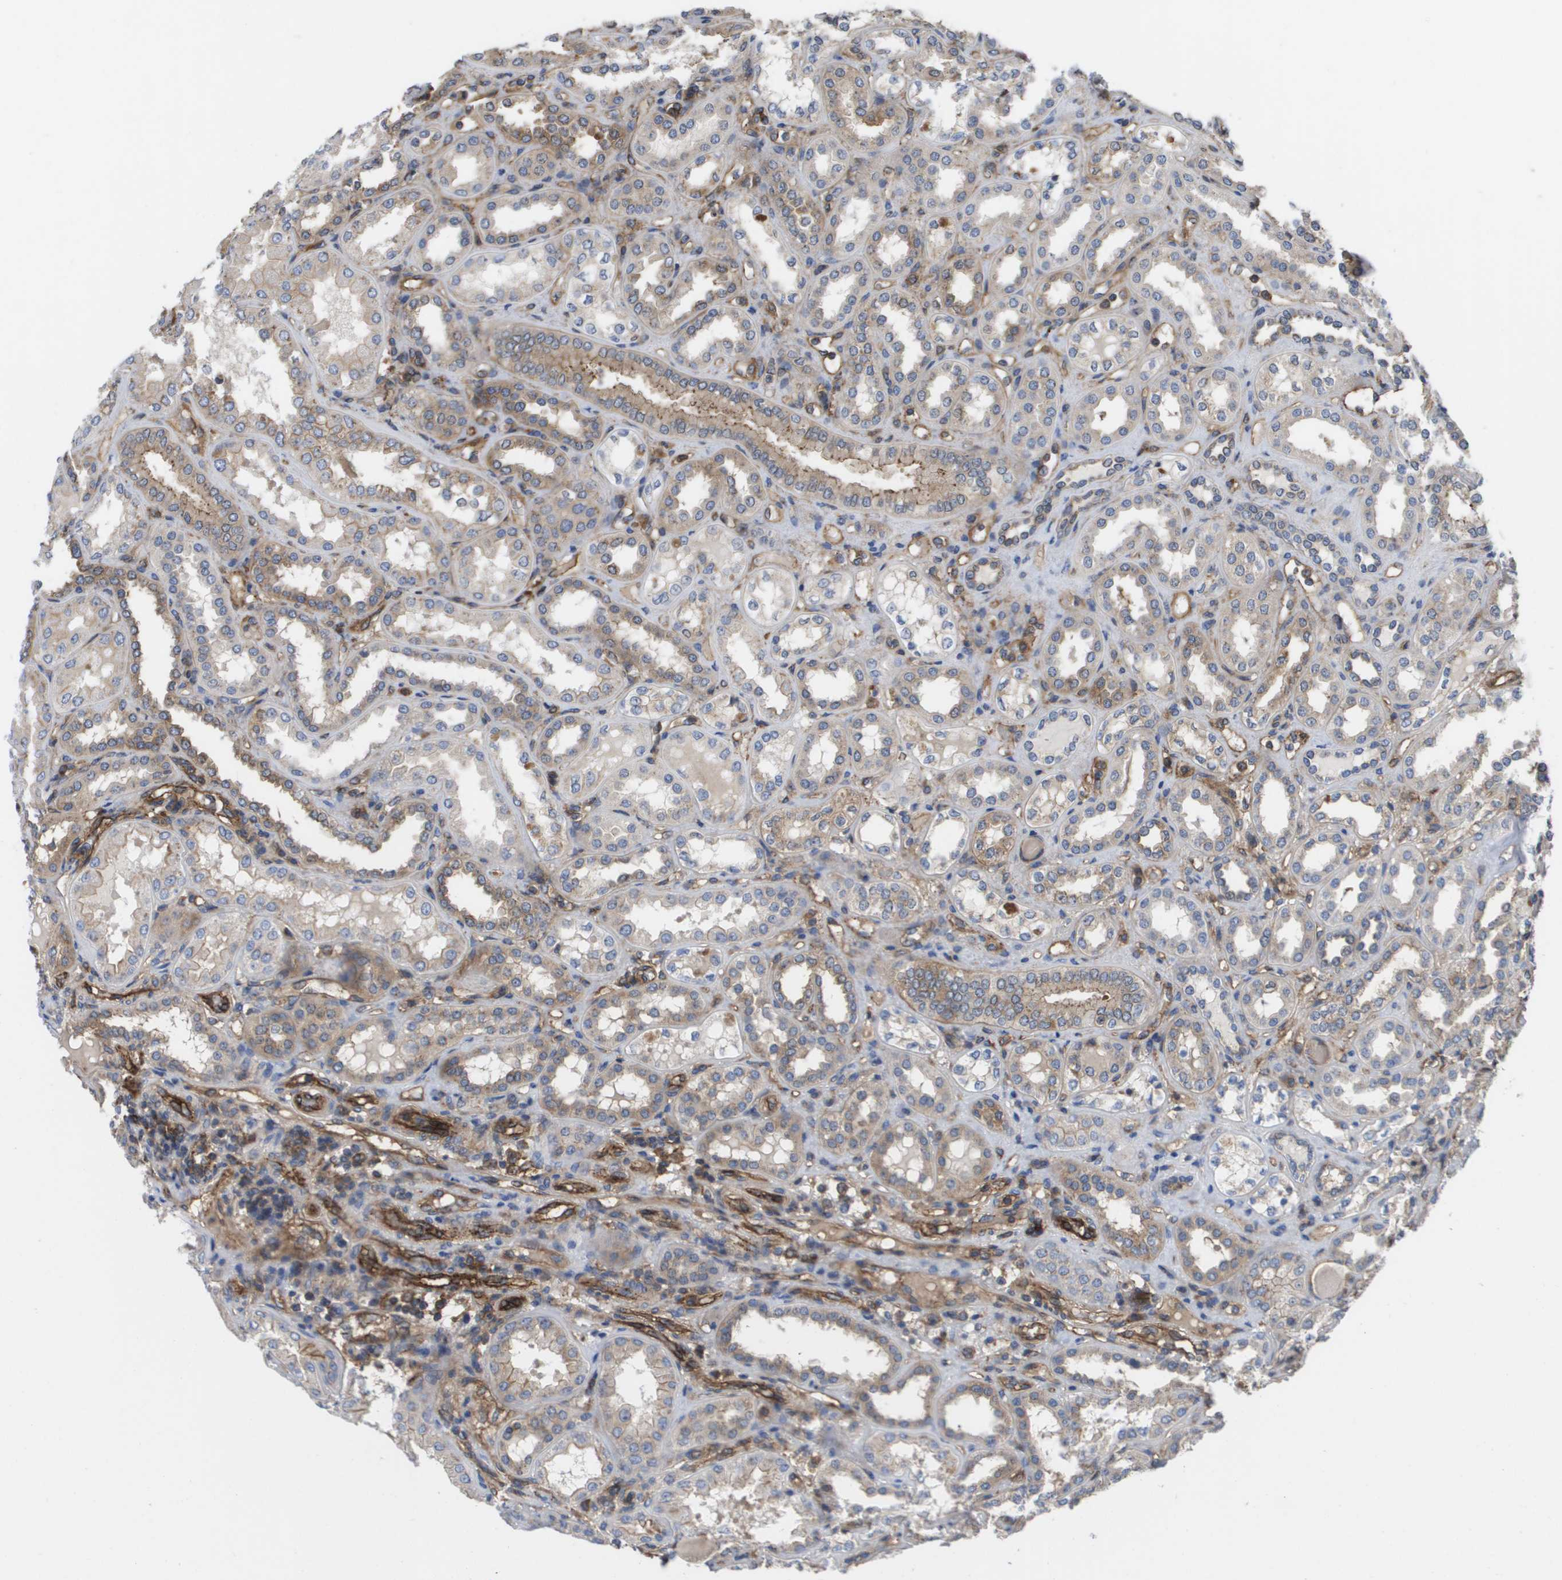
{"staining": {"intensity": "strong", "quantity": ">75%", "location": "cytoplasmic/membranous"}, "tissue": "kidney", "cell_type": "Cells in glomeruli", "image_type": "normal", "snomed": [{"axis": "morphology", "description": "Normal tissue, NOS"}, {"axis": "topography", "description": "Kidney"}], "caption": "Brown immunohistochemical staining in normal human kidney reveals strong cytoplasmic/membranous positivity in approximately >75% of cells in glomeruli.", "gene": "BST2", "patient": {"sex": "female", "age": 56}}